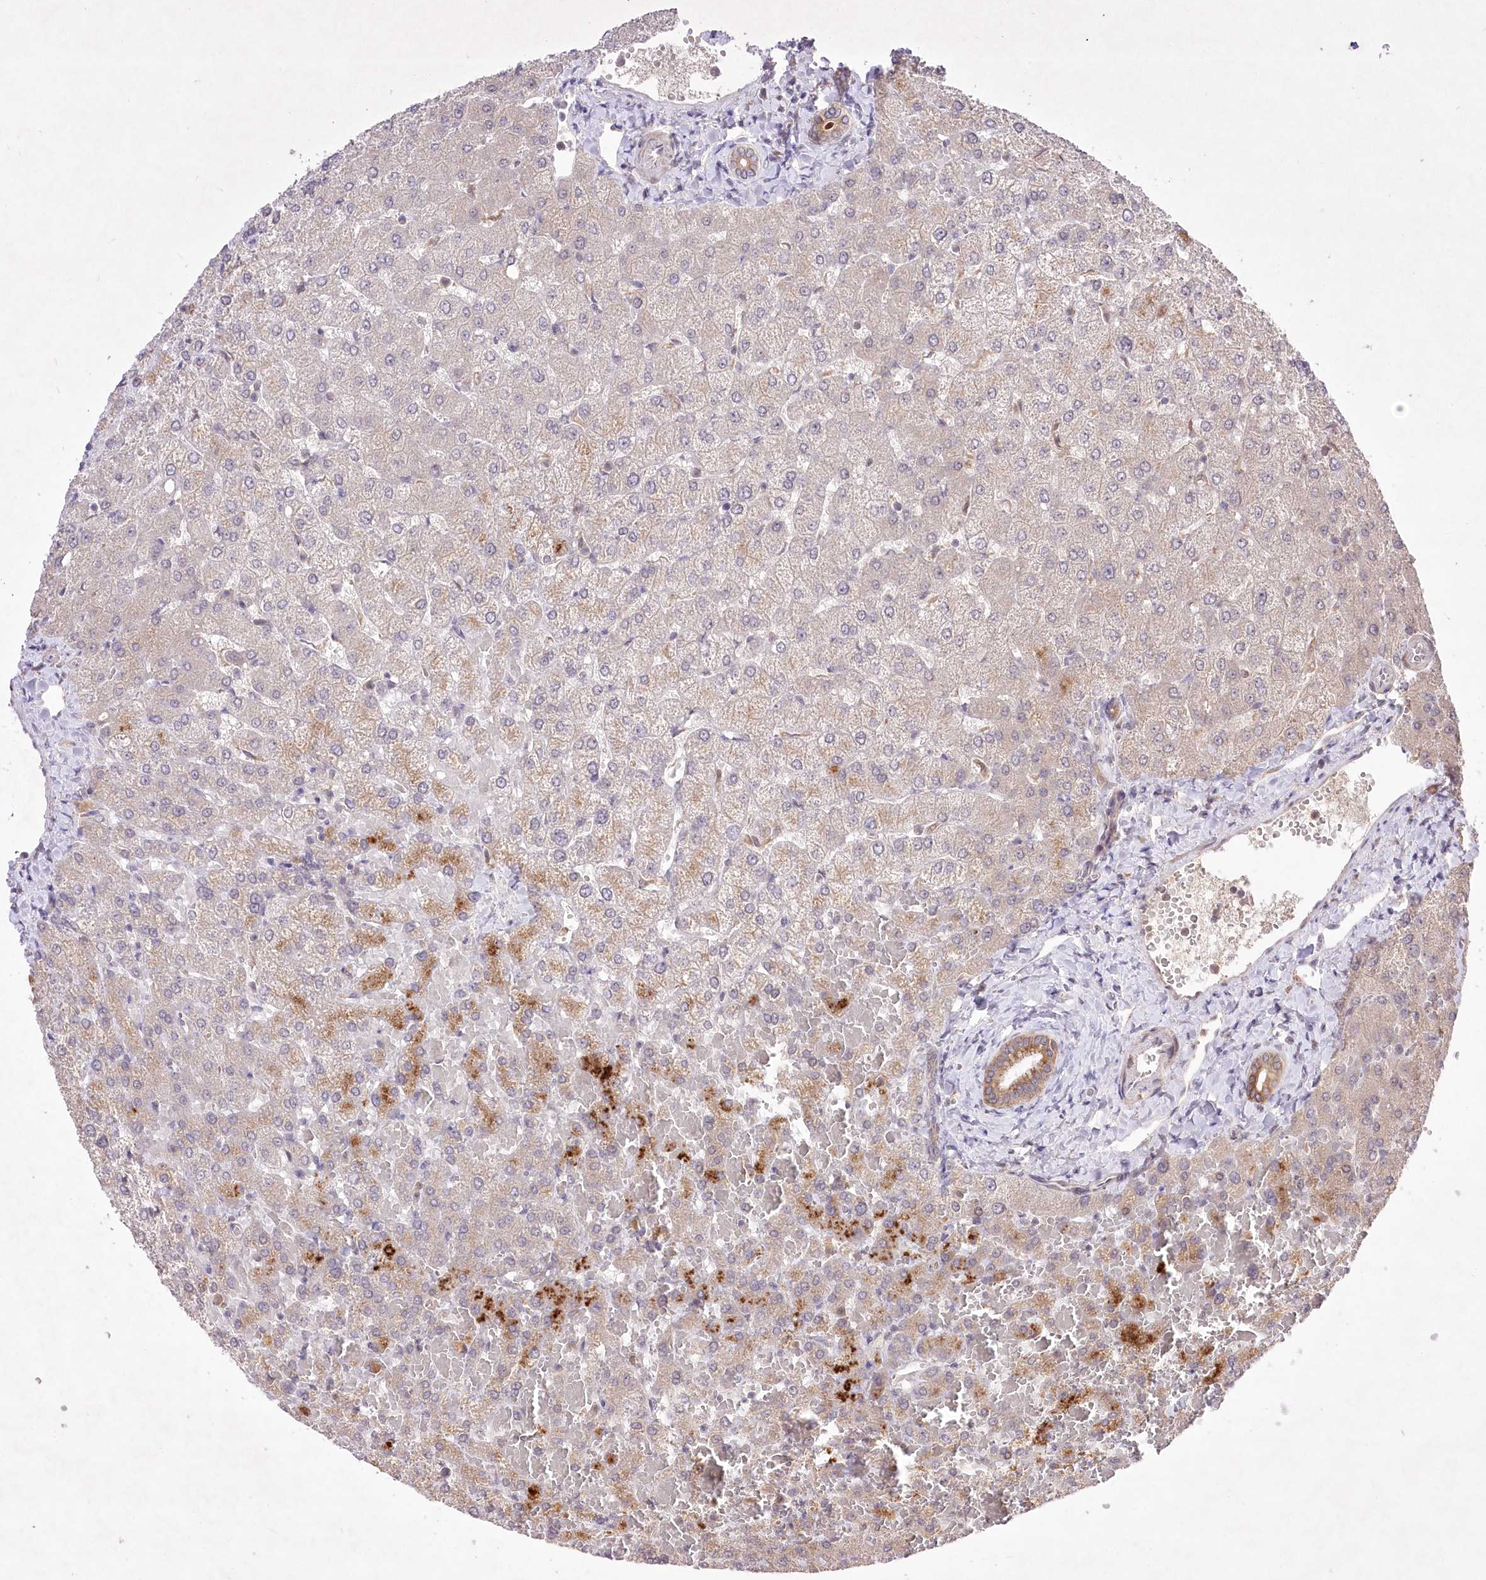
{"staining": {"intensity": "moderate", "quantity": "25%-75%", "location": "cytoplasmic/membranous"}, "tissue": "liver", "cell_type": "Cholangiocytes", "image_type": "normal", "snomed": [{"axis": "morphology", "description": "Normal tissue, NOS"}, {"axis": "topography", "description": "Liver"}], "caption": "Liver stained with immunohistochemistry exhibits moderate cytoplasmic/membranous staining in approximately 25%-75% of cholangiocytes. (IHC, brightfield microscopy, high magnification).", "gene": "HELT", "patient": {"sex": "female", "age": 54}}